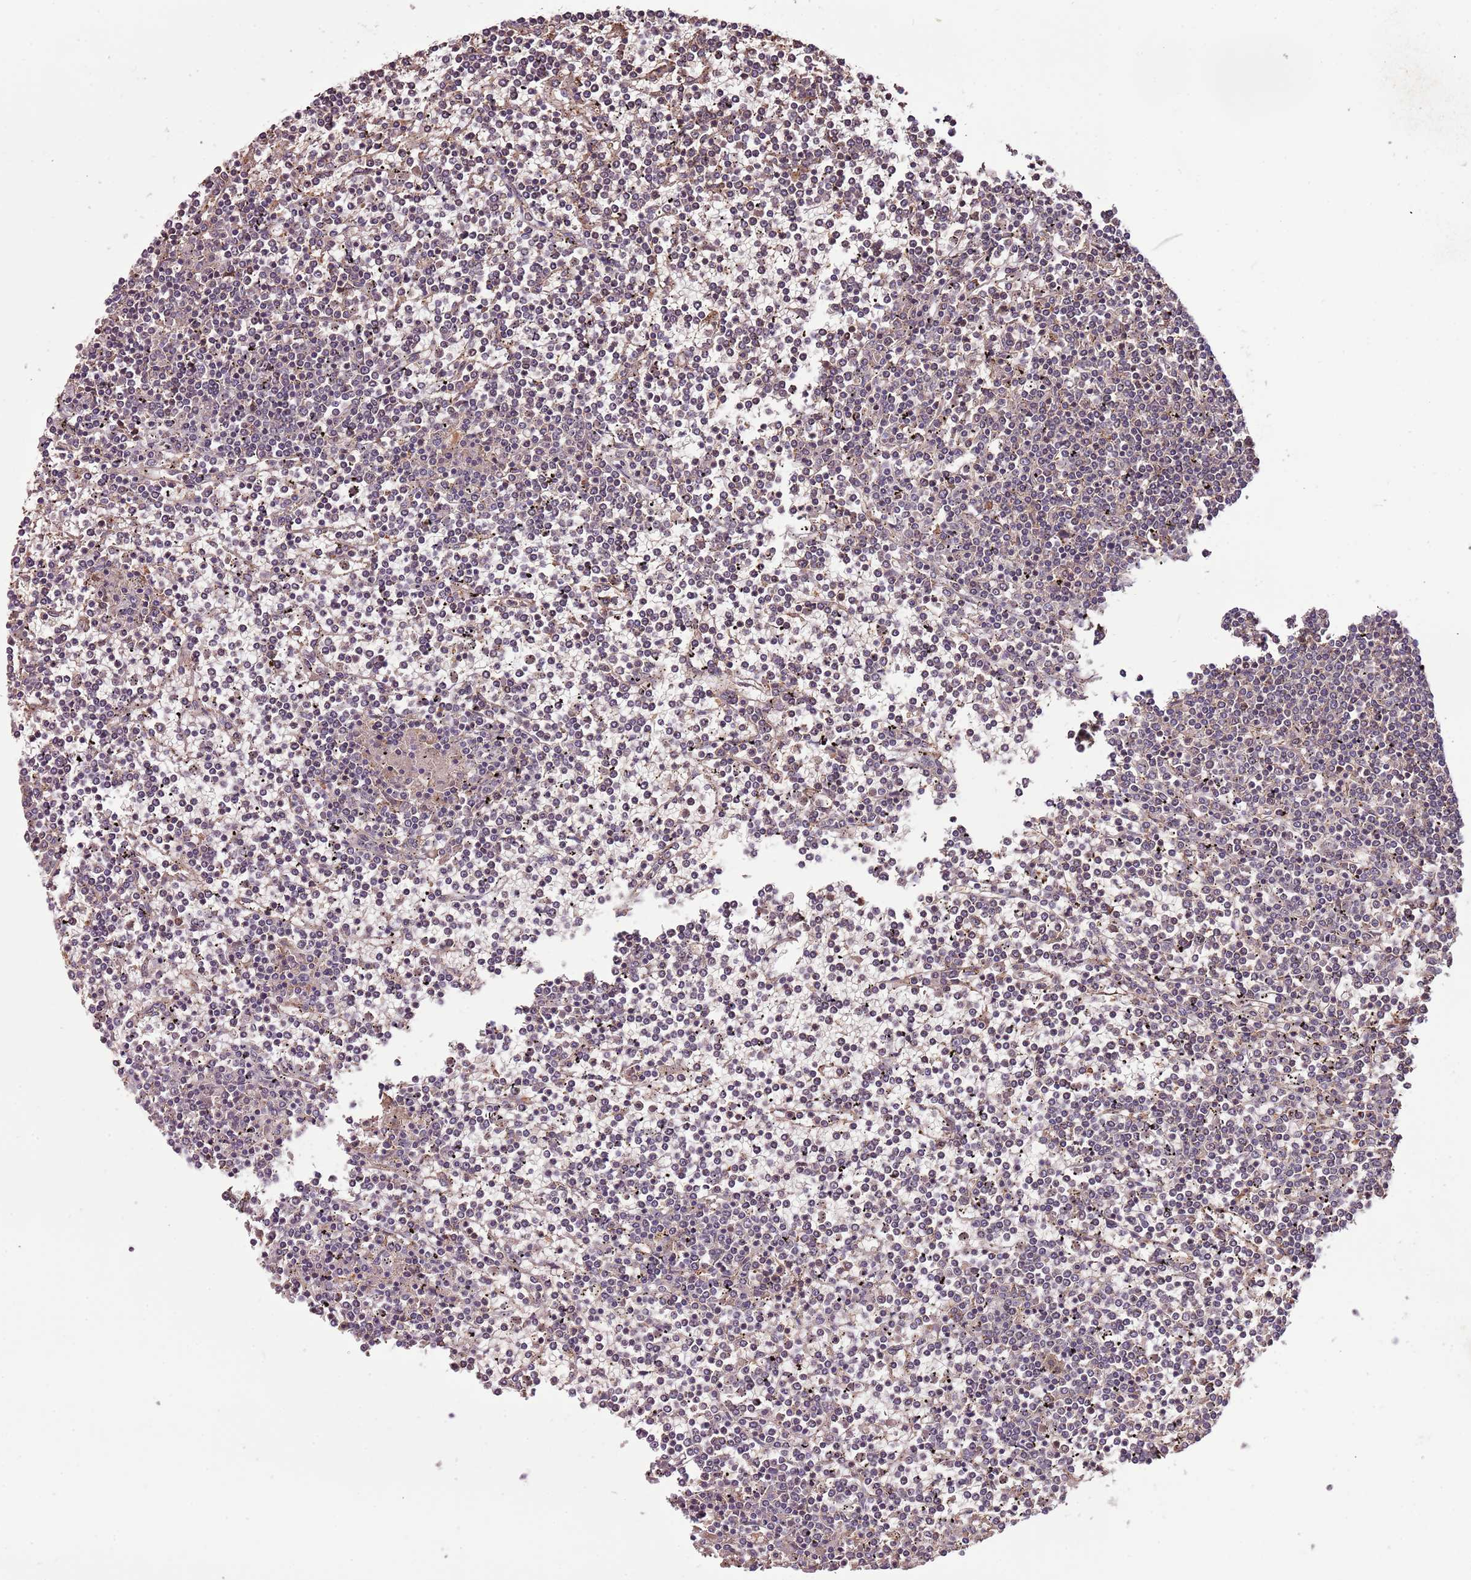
{"staining": {"intensity": "negative", "quantity": "none", "location": "none"}, "tissue": "lymphoma", "cell_type": "Tumor cells", "image_type": "cancer", "snomed": [{"axis": "morphology", "description": "Malignant lymphoma, non-Hodgkin's type, Low grade"}, {"axis": "topography", "description": "Spleen"}], "caption": "An immunohistochemistry histopathology image of lymphoma is shown. There is no staining in tumor cells of lymphoma. The staining is performed using DAB brown chromogen with nuclei counter-stained in using hematoxylin.", "gene": "DENR", "patient": {"sex": "female", "age": 19}}